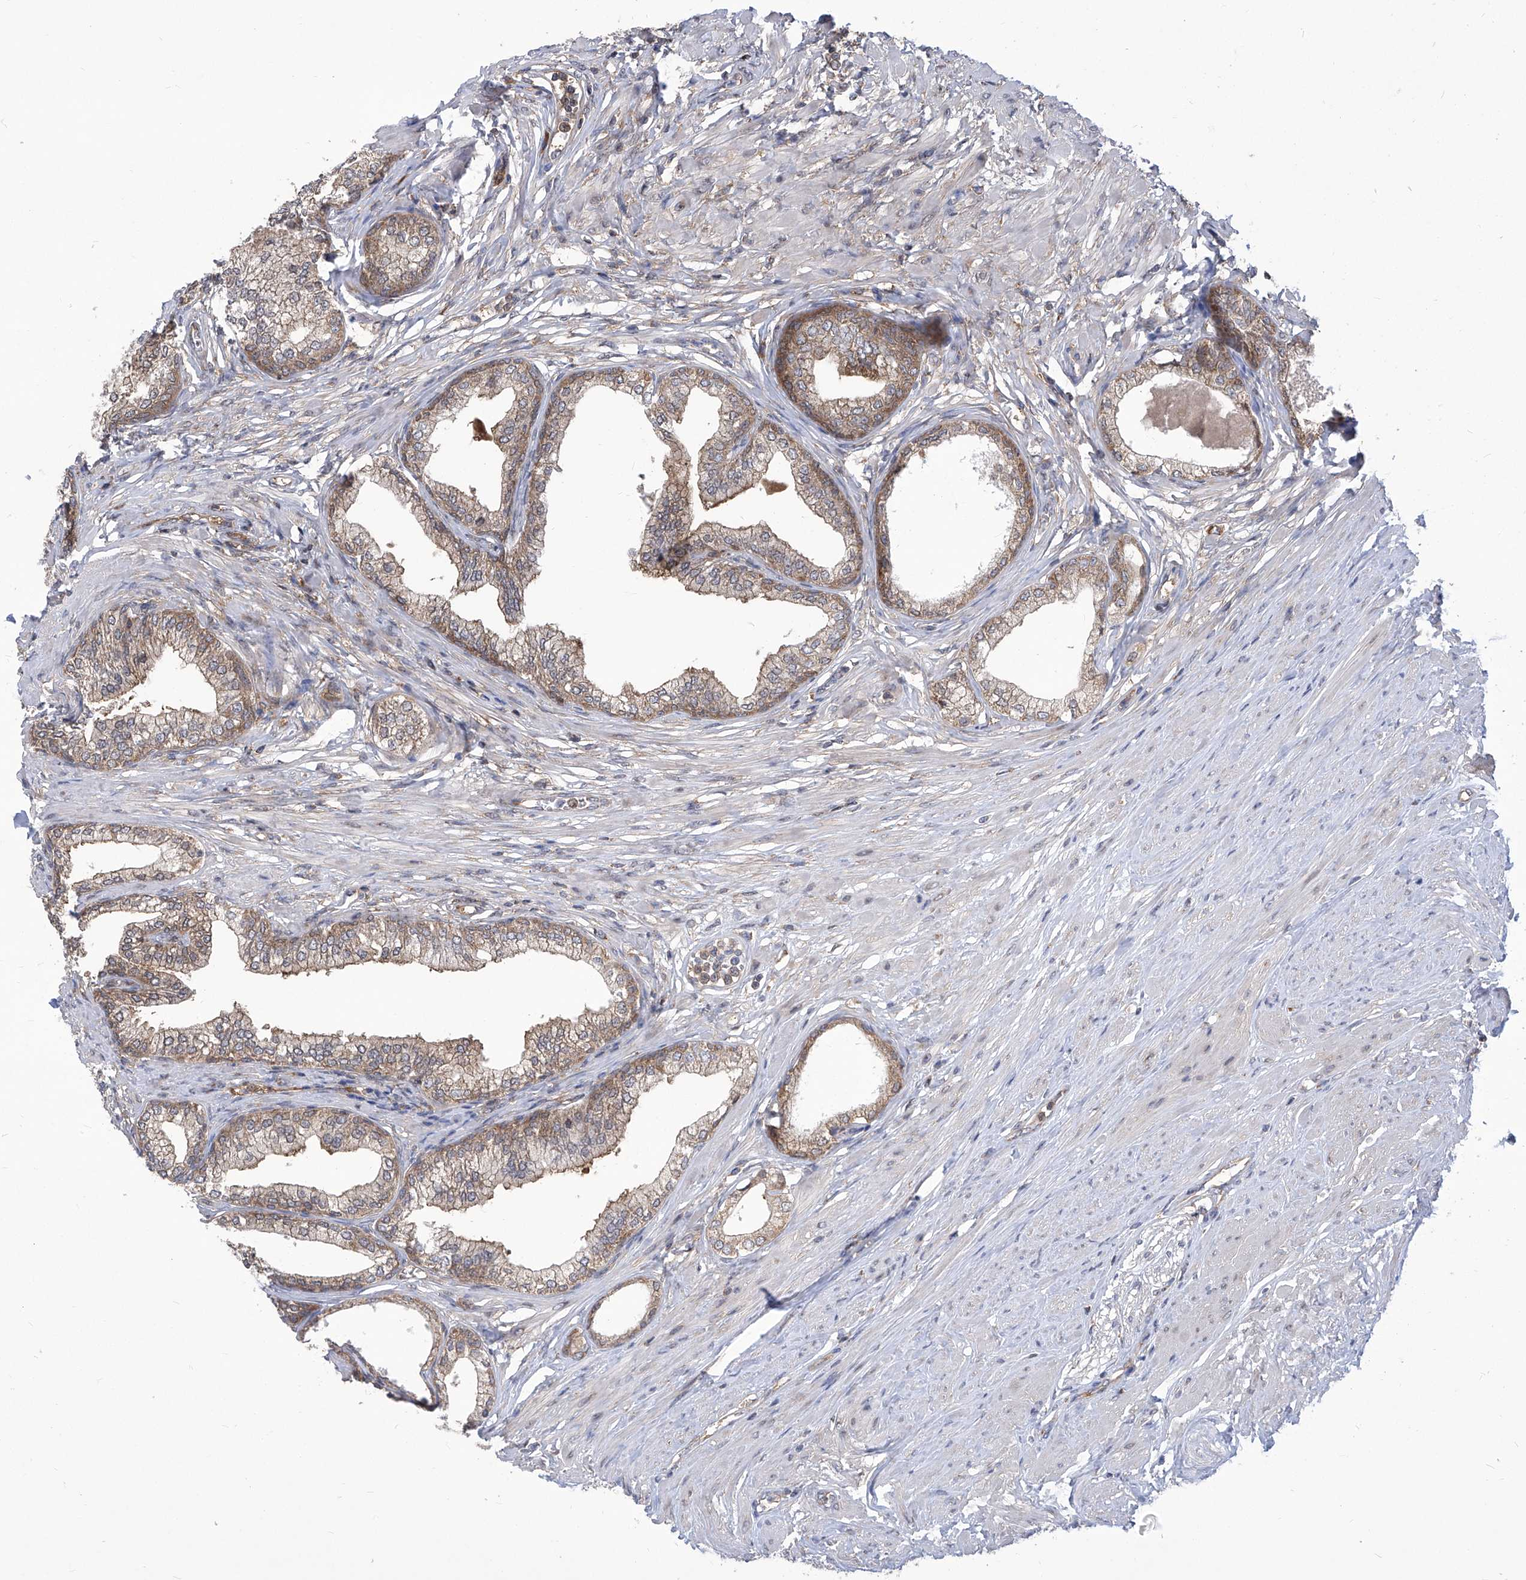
{"staining": {"intensity": "moderate", "quantity": ">75%", "location": "cytoplasmic/membranous"}, "tissue": "prostate", "cell_type": "Glandular cells", "image_type": "normal", "snomed": [{"axis": "morphology", "description": "Normal tissue, NOS"}, {"axis": "morphology", "description": "Urothelial carcinoma, Low grade"}, {"axis": "topography", "description": "Urinary bladder"}, {"axis": "topography", "description": "Prostate"}], "caption": "Moderate cytoplasmic/membranous expression is appreciated in approximately >75% of glandular cells in normal prostate.", "gene": "EIF3M", "patient": {"sex": "male", "age": 60}}